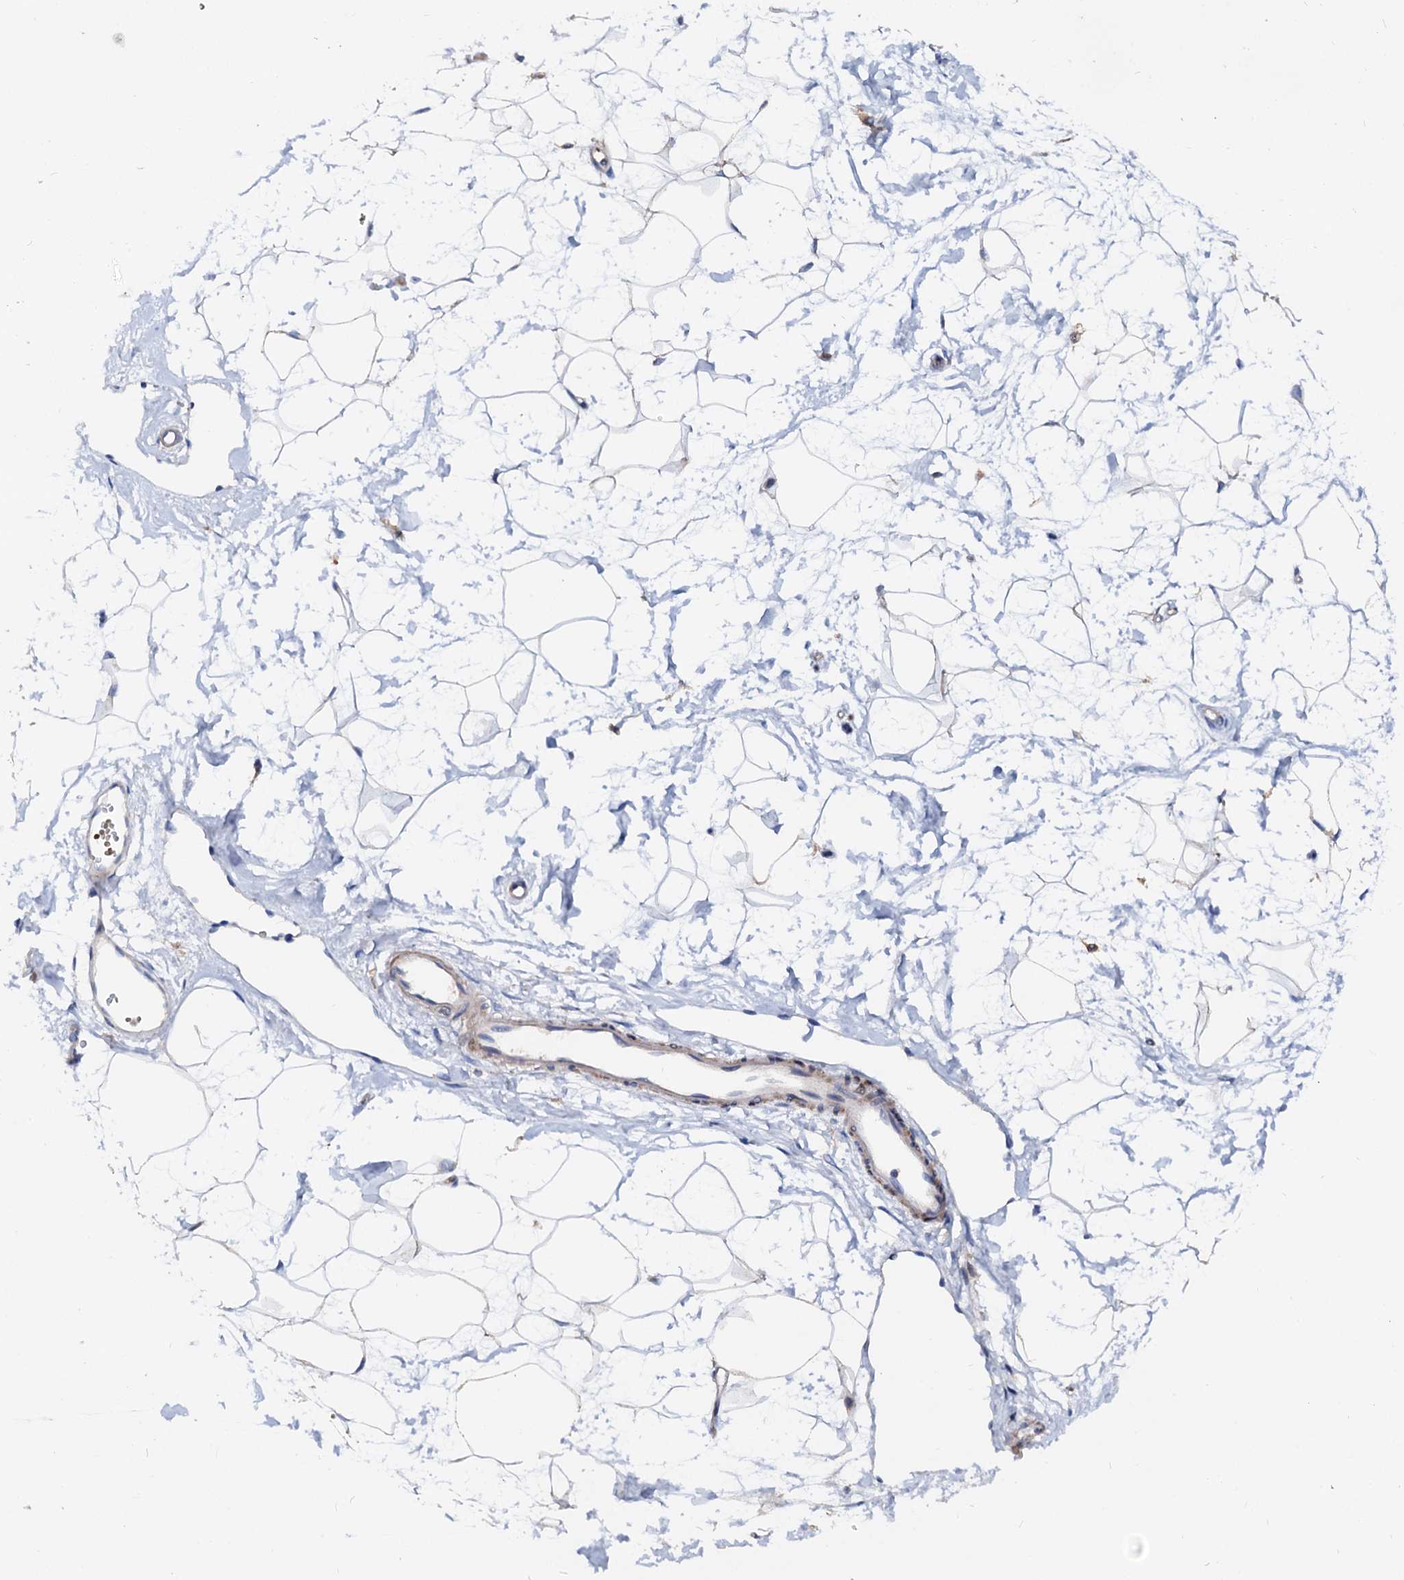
{"staining": {"intensity": "negative", "quantity": "none", "location": "none"}, "tissue": "breast", "cell_type": "Adipocytes", "image_type": "normal", "snomed": [{"axis": "morphology", "description": "Normal tissue, NOS"}, {"axis": "topography", "description": "Breast"}], "caption": "Immunohistochemical staining of normal breast exhibits no significant staining in adipocytes. (DAB (3,3'-diaminobenzidine) immunohistochemistry visualized using brightfield microscopy, high magnification).", "gene": "SLC10A7", "patient": {"sex": "female", "age": 45}}